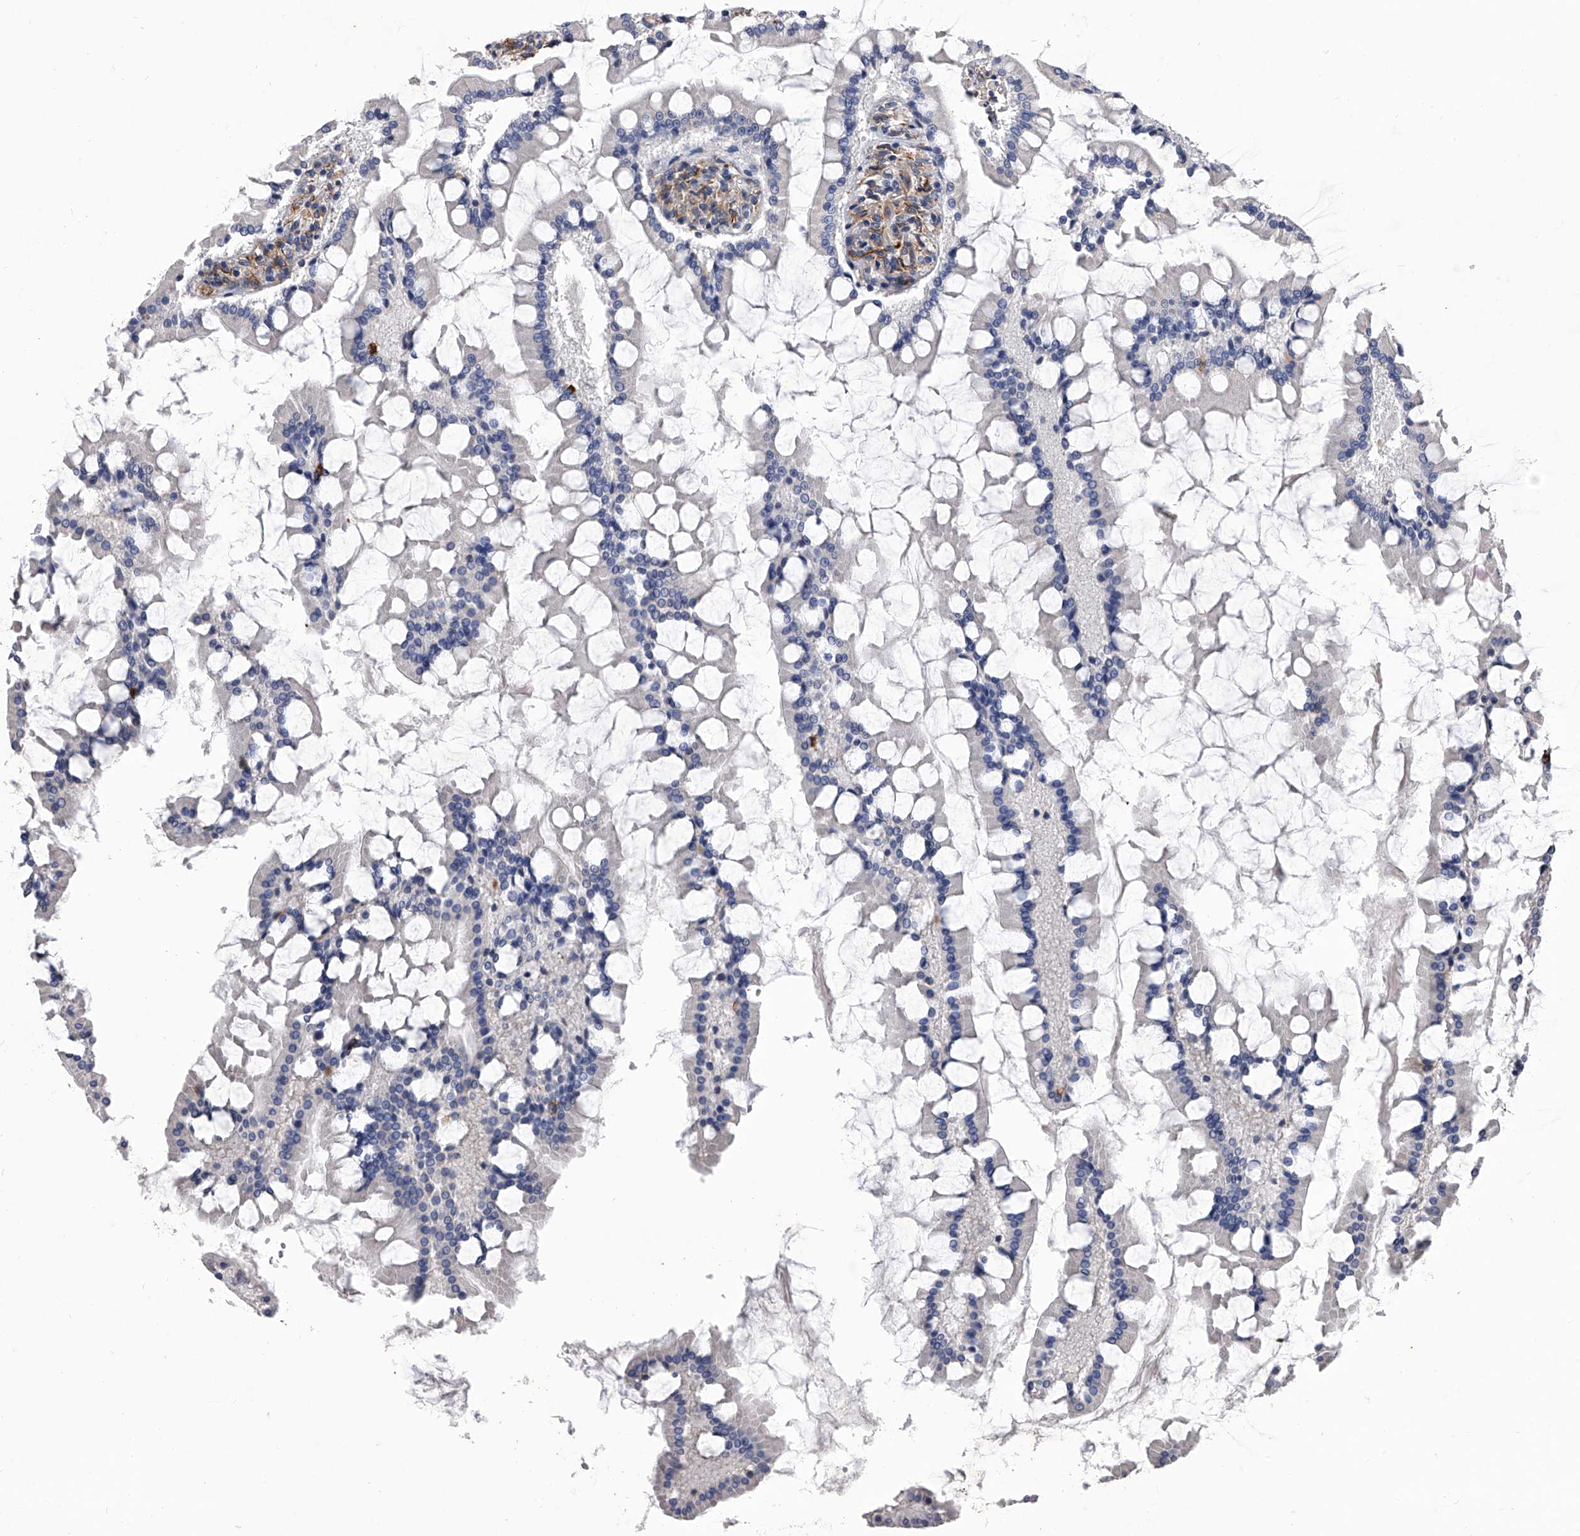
{"staining": {"intensity": "moderate", "quantity": "<25%", "location": "cytoplasmic/membranous"}, "tissue": "small intestine", "cell_type": "Glandular cells", "image_type": "normal", "snomed": [{"axis": "morphology", "description": "Normal tissue, NOS"}, {"axis": "topography", "description": "Small intestine"}], "caption": "A photomicrograph of small intestine stained for a protein demonstrates moderate cytoplasmic/membranous brown staining in glandular cells. The staining was performed using DAB, with brown indicating positive protein expression. Nuclei are stained blue with hematoxylin.", "gene": "EFCAB7", "patient": {"sex": "male", "age": 41}}